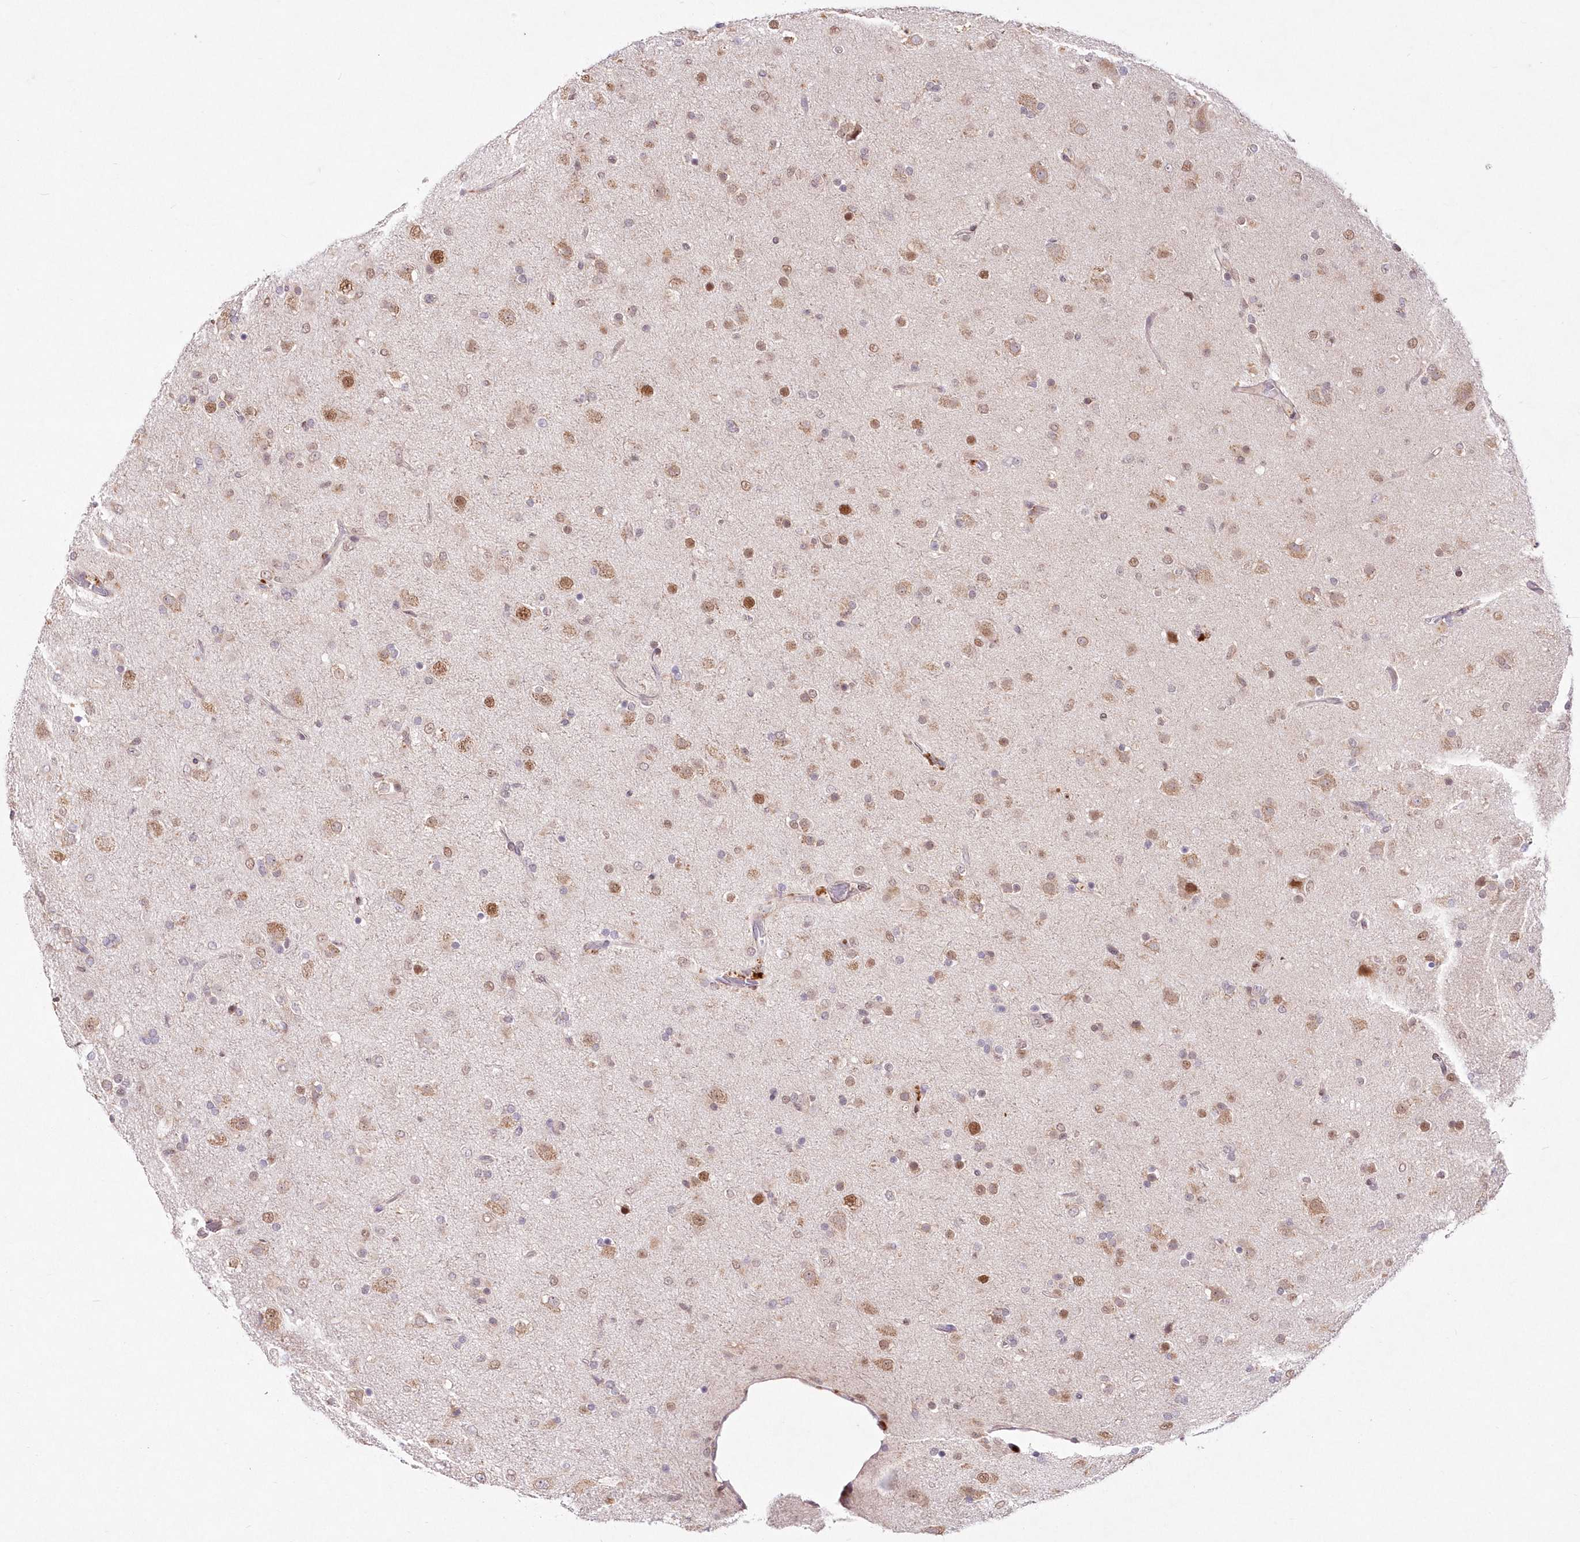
{"staining": {"intensity": "moderate", "quantity": "25%-75%", "location": "nuclear"}, "tissue": "glioma", "cell_type": "Tumor cells", "image_type": "cancer", "snomed": [{"axis": "morphology", "description": "Glioma, malignant, Low grade"}, {"axis": "topography", "description": "Brain"}], "caption": "Tumor cells display moderate nuclear staining in about 25%-75% of cells in glioma. Nuclei are stained in blue.", "gene": "LDB1", "patient": {"sex": "male", "age": 65}}